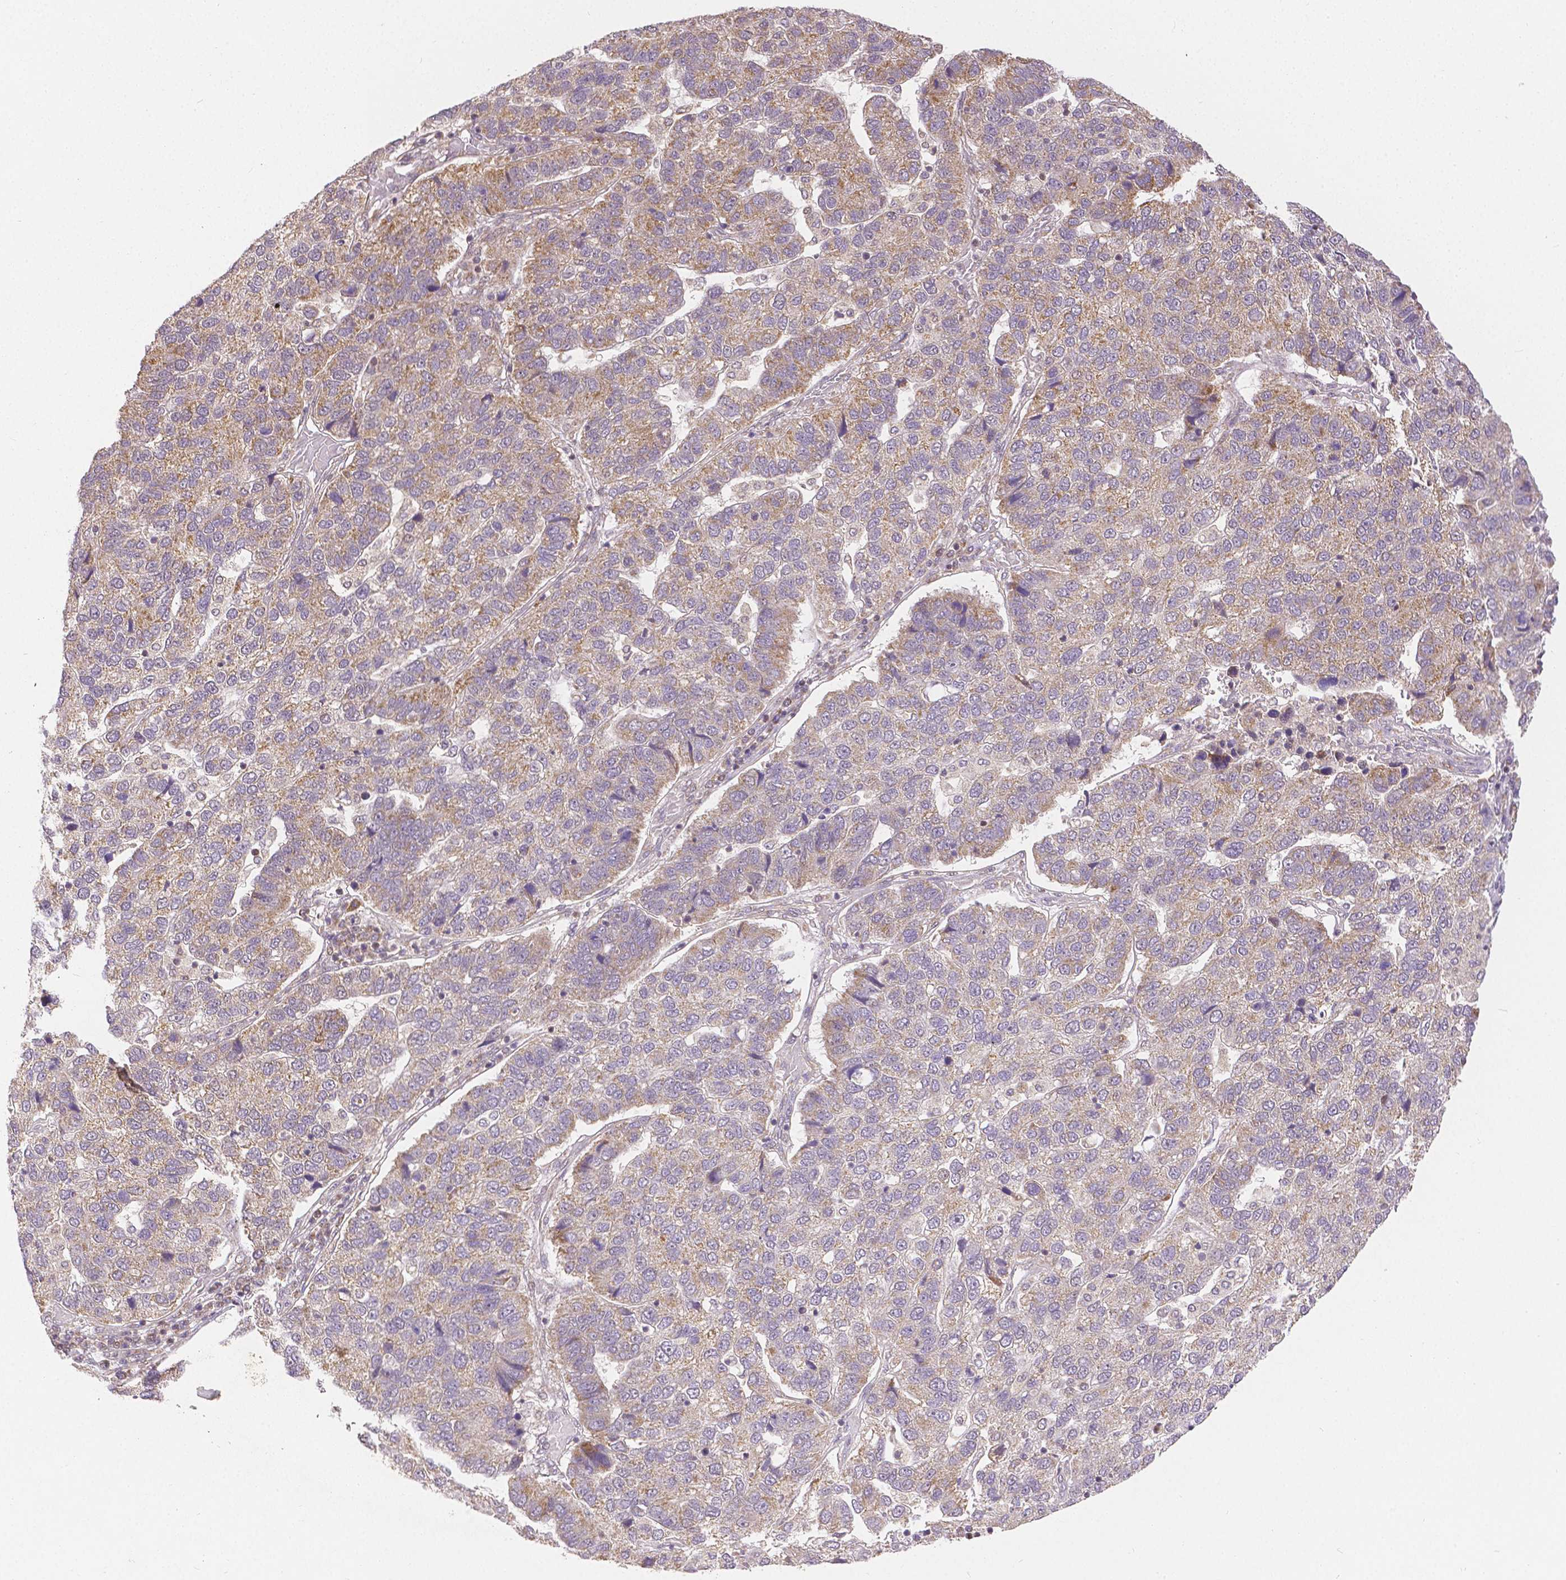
{"staining": {"intensity": "weak", "quantity": "25%-75%", "location": "cytoplasmic/membranous"}, "tissue": "pancreatic cancer", "cell_type": "Tumor cells", "image_type": "cancer", "snomed": [{"axis": "morphology", "description": "Adenocarcinoma, NOS"}, {"axis": "topography", "description": "Pancreas"}], "caption": "A brown stain shows weak cytoplasmic/membranous positivity of a protein in pancreatic cancer tumor cells.", "gene": "RHOT1", "patient": {"sex": "female", "age": 61}}